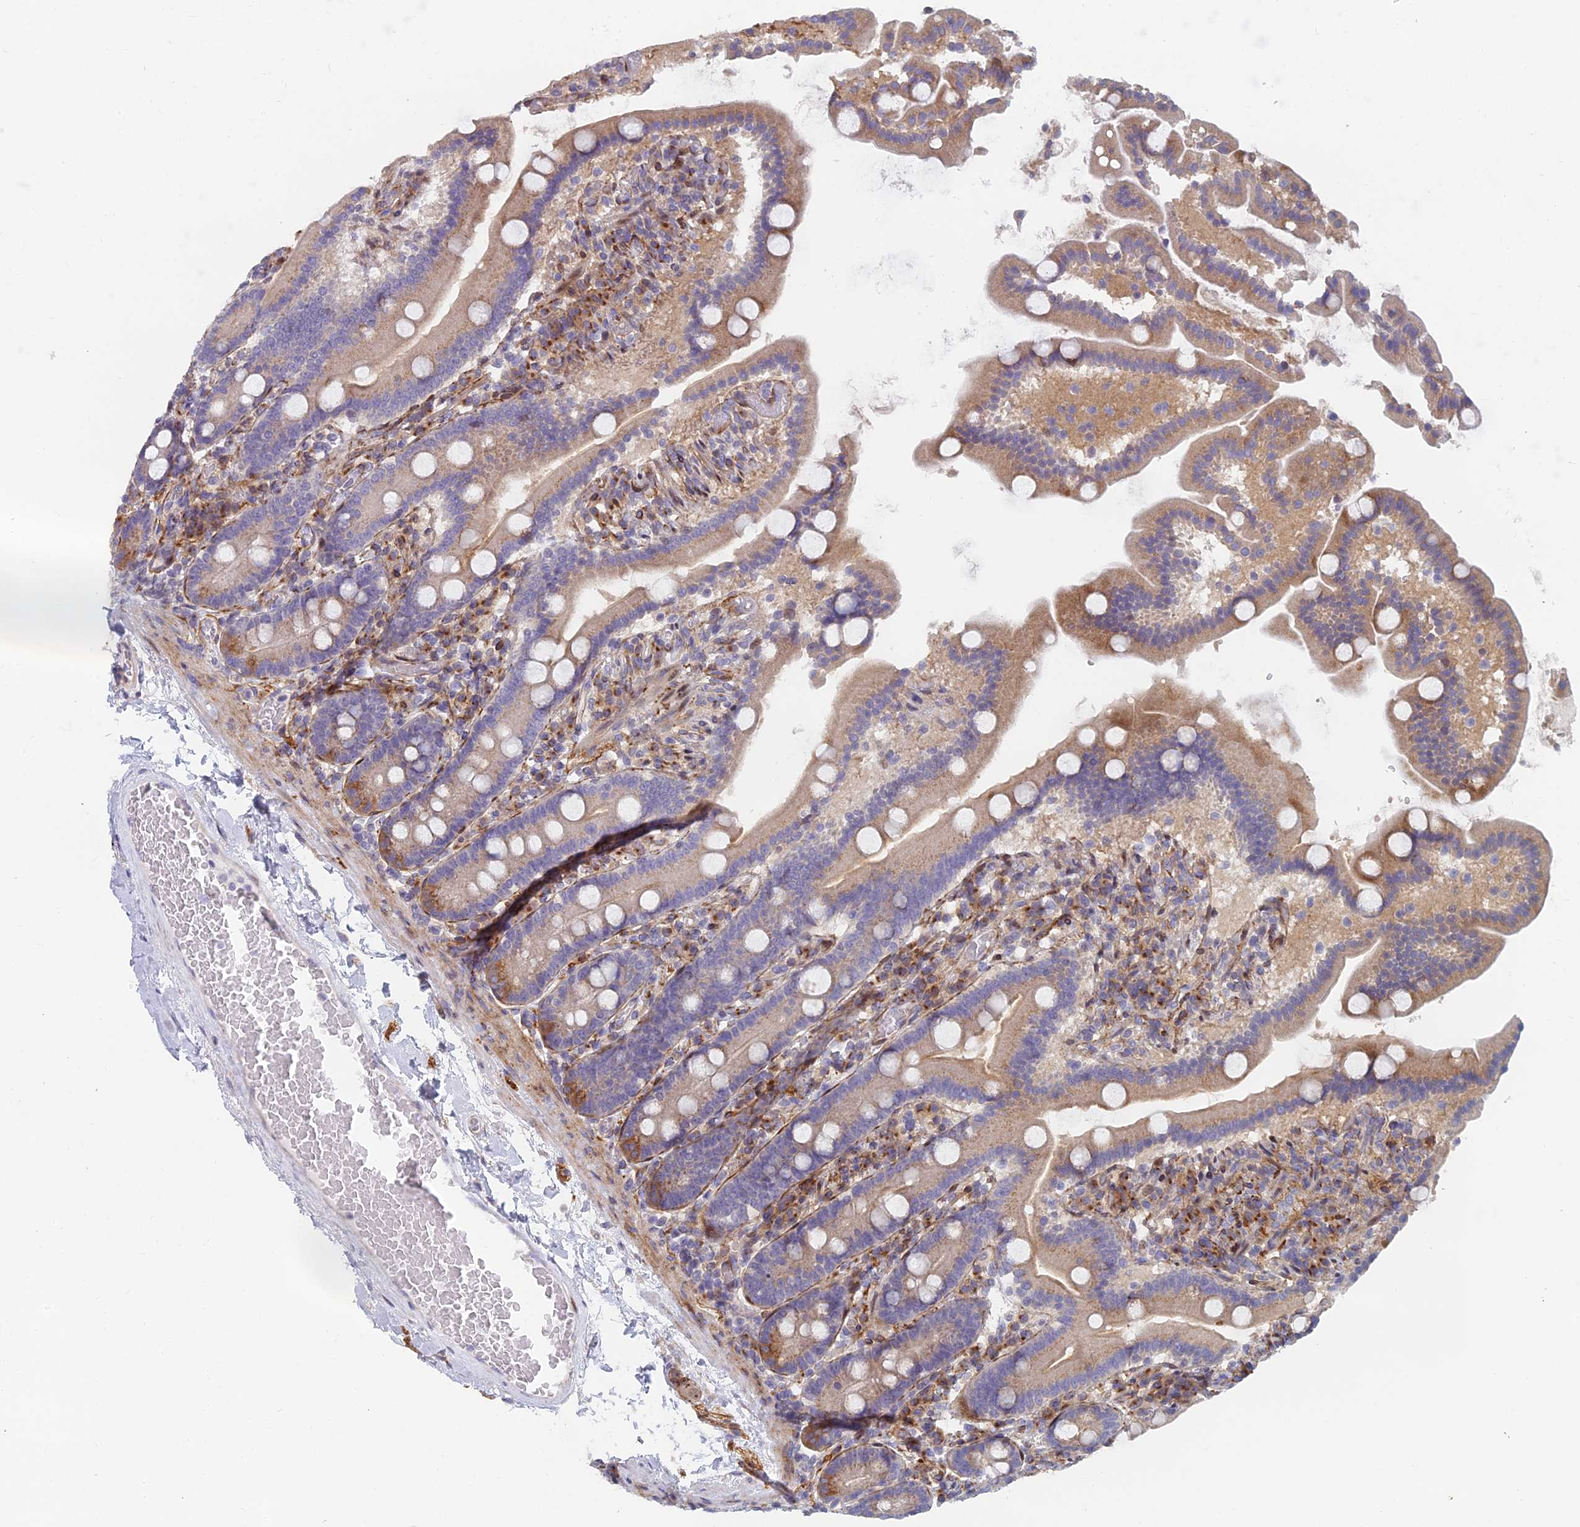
{"staining": {"intensity": "moderate", "quantity": "25%-75%", "location": "cytoplasmic/membranous"}, "tissue": "duodenum", "cell_type": "Glandular cells", "image_type": "normal", "snomed": [{"axis": "morphology", "description": "Normal tissue, NOS"}, {"axis": "topography", "description": "Duodenum"}], "caption": "A photomicrograph of duodenum stained for a protein demonstrates moderate cytoplasmic/membranous brown staining in glandular cells.", "gene": "B9D2", "patient": {"sex": "male", "age": 55}}